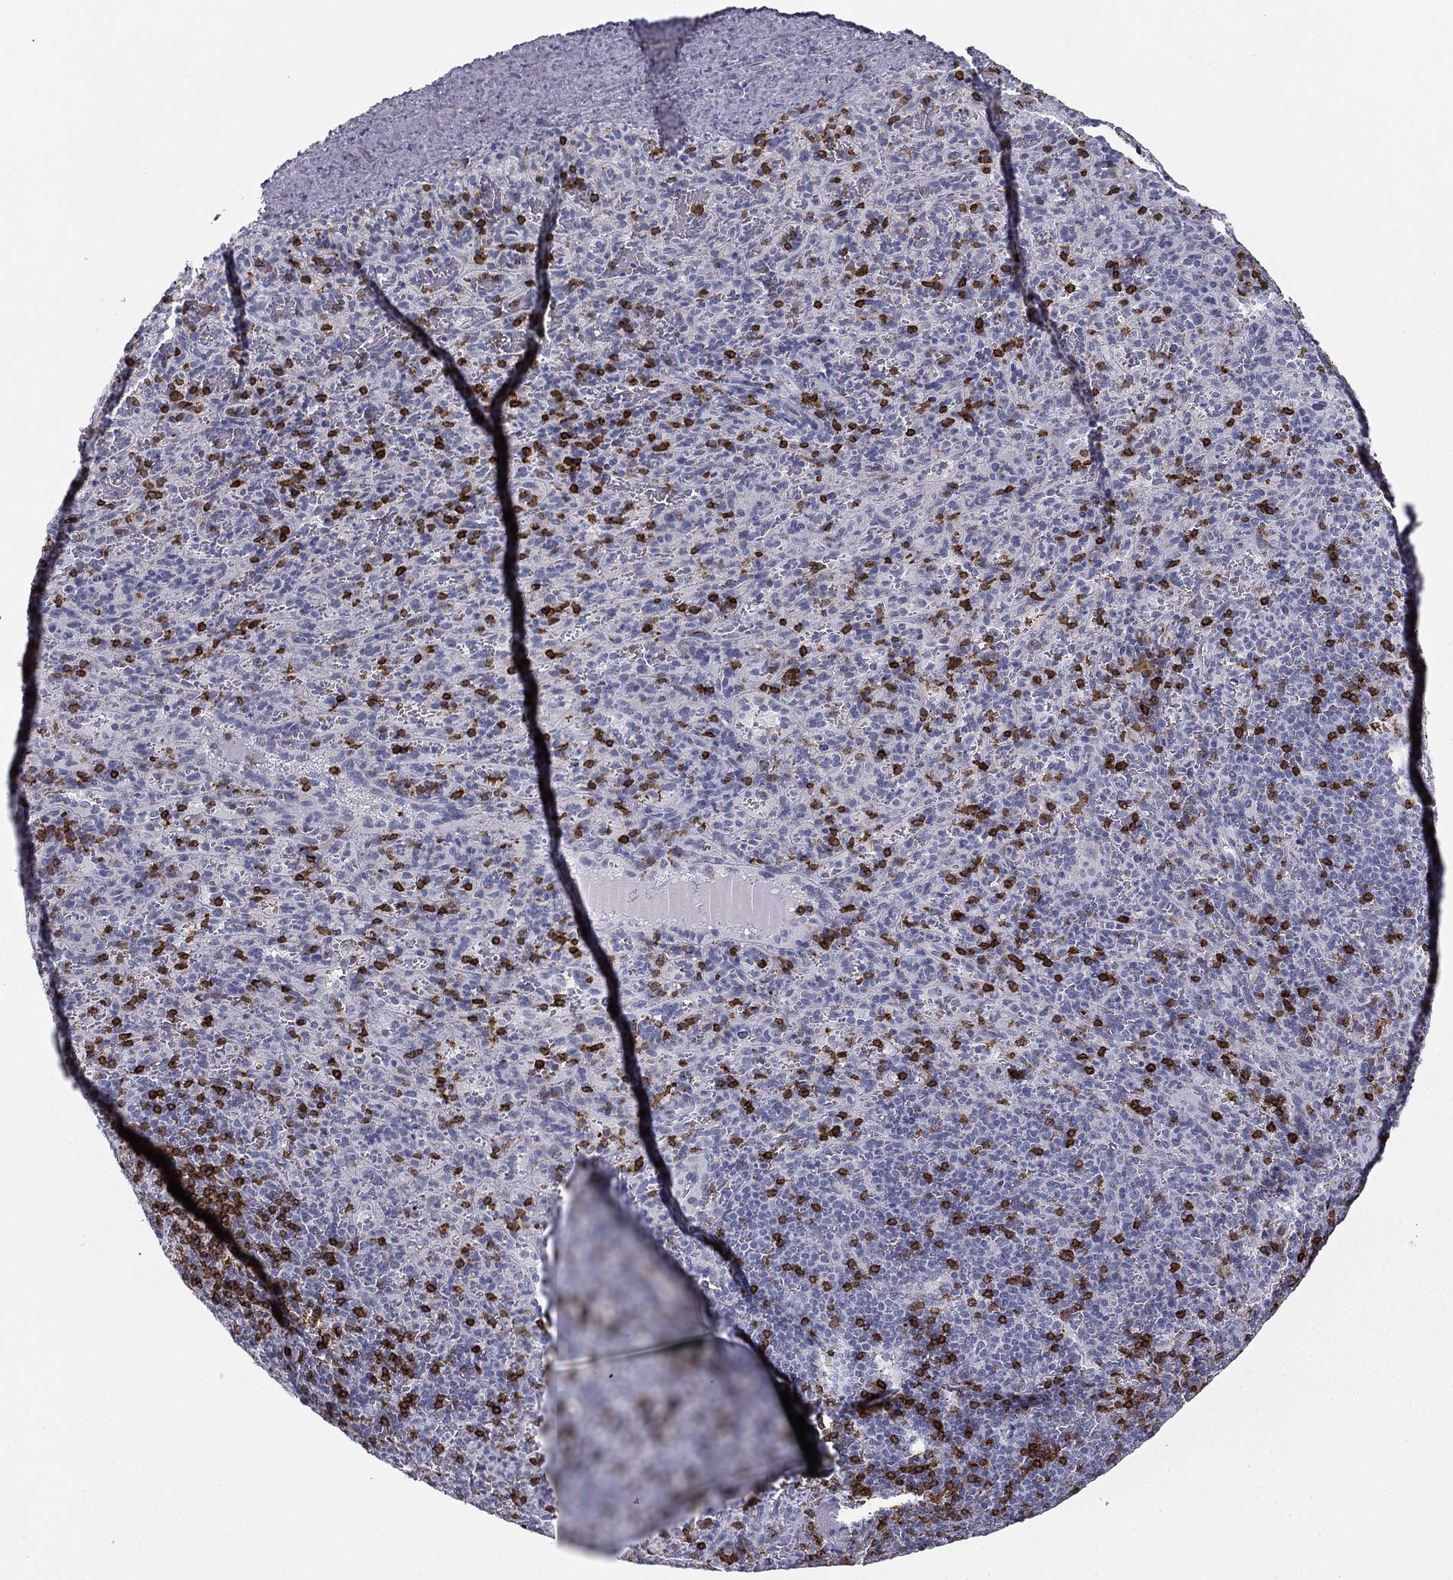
{"staining": {"intensity": "strong", "quantity": "<25%", "location": "cytoplasmic/membranous"}, "tissue": "spleen", "cell_type": "Cells in red pulp", "image_type": "normal", "snomed": [{"axis": "morphology", "description": "Normal tissue, NOS"}, {"axis": "topography", "description": "Spleen"}], "caption": "Cells in red pulp display strong cytoplasmic/membranous expression in approximately <25% of cells in unremarkable spleen.", "gene": "TRAT1", "patient": {"sex": "male", "age": 57}}